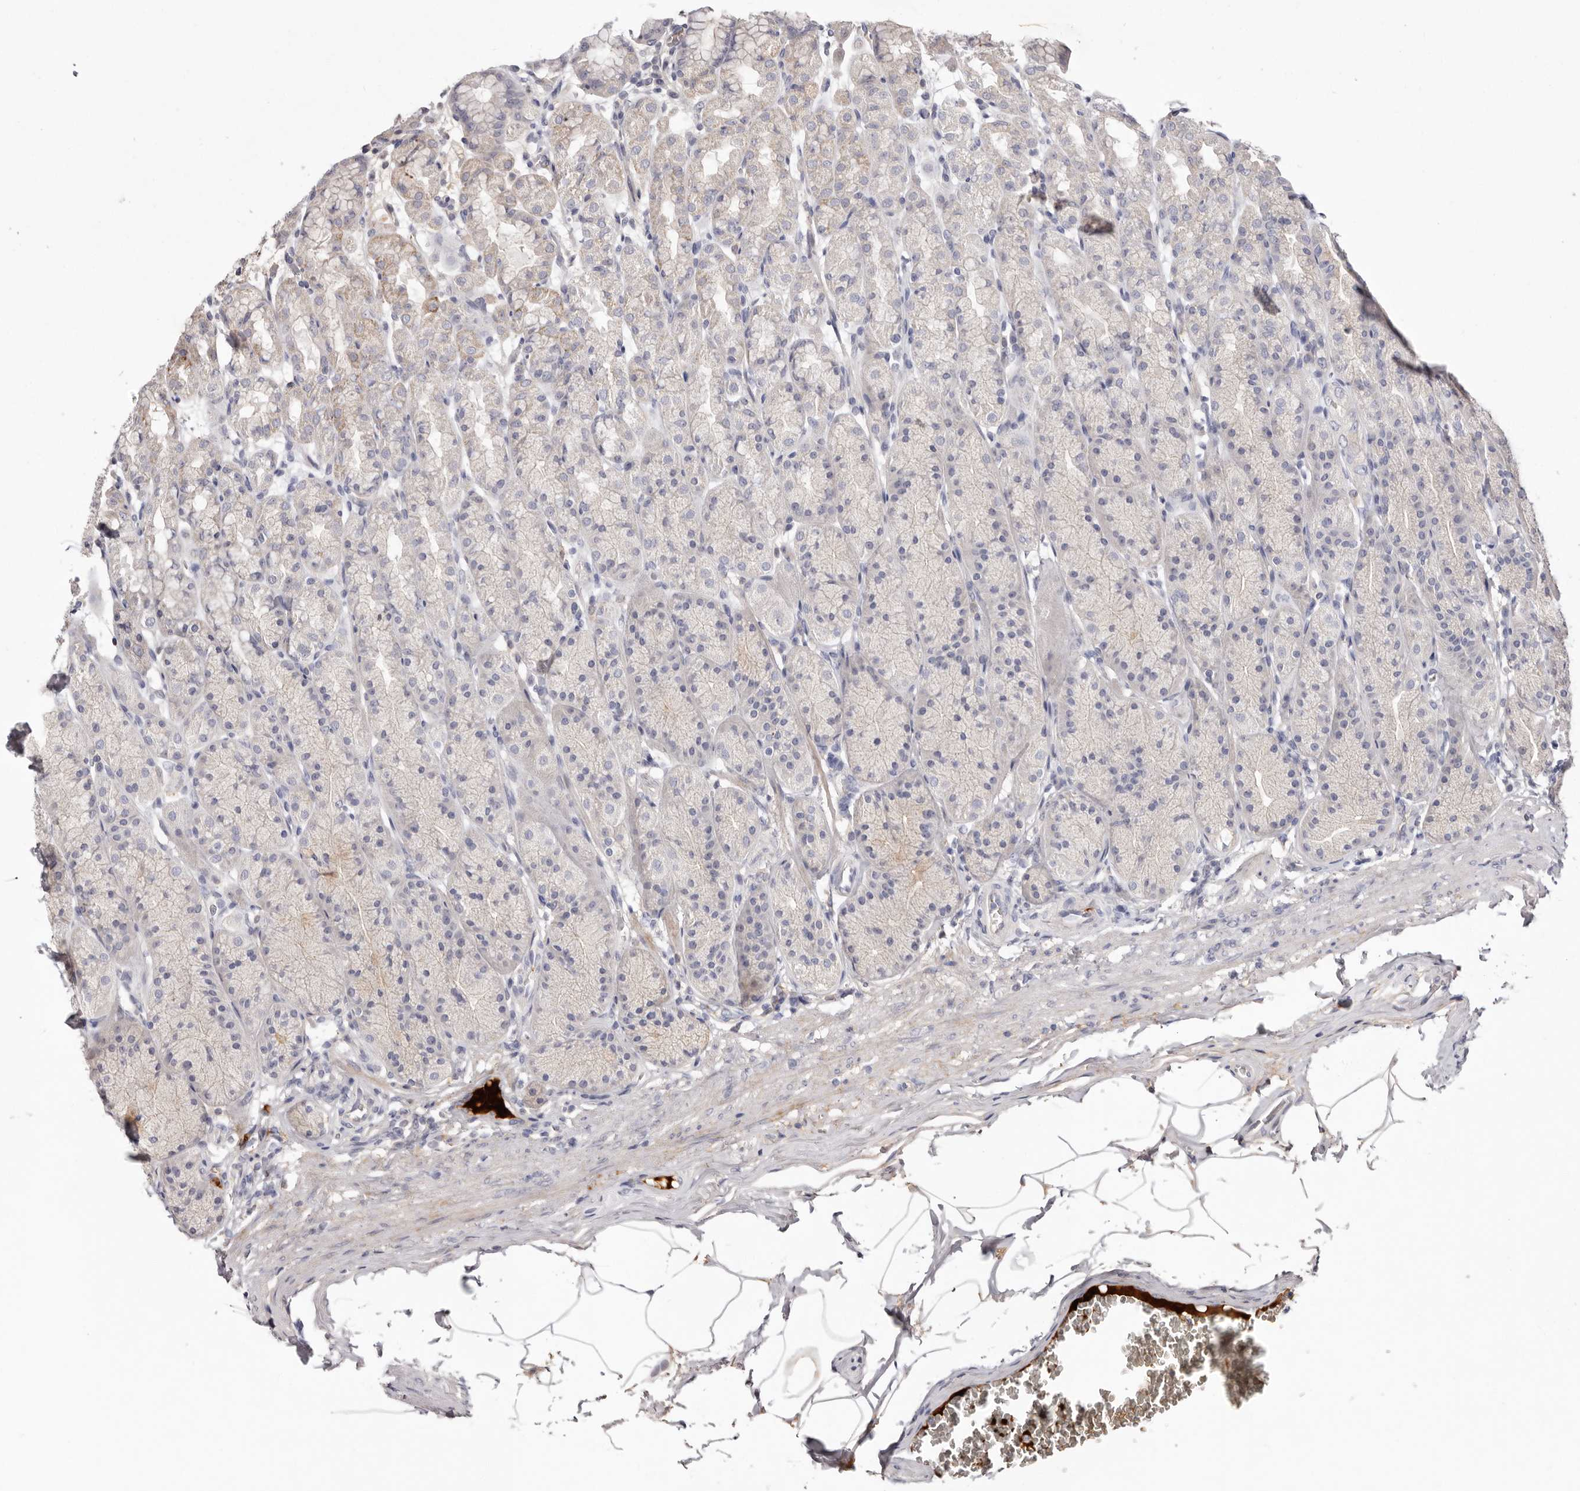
{"staining": {"intensity": "moderate", "quantity": "<25%", "location": "cytoplasmic/membranous"}, "tissue": "stomach", "cell_type": "Glandular cells", "image_type": "normal", "snomed": [{"axis": "morphology", "description": "Normal tissue, NOS"}, {"axis": "topography", "description": "Stomach"}], "caption": "Glandular cells display low levels of moderate cytoplasmic/membranous positivity in approximately <25% of cells in normal human stomach. (brown staining indicates protein expression, while blue staining denotes nuclei).", "gene": "LMLN", "patient": {"sex": "male", "age": 42}}